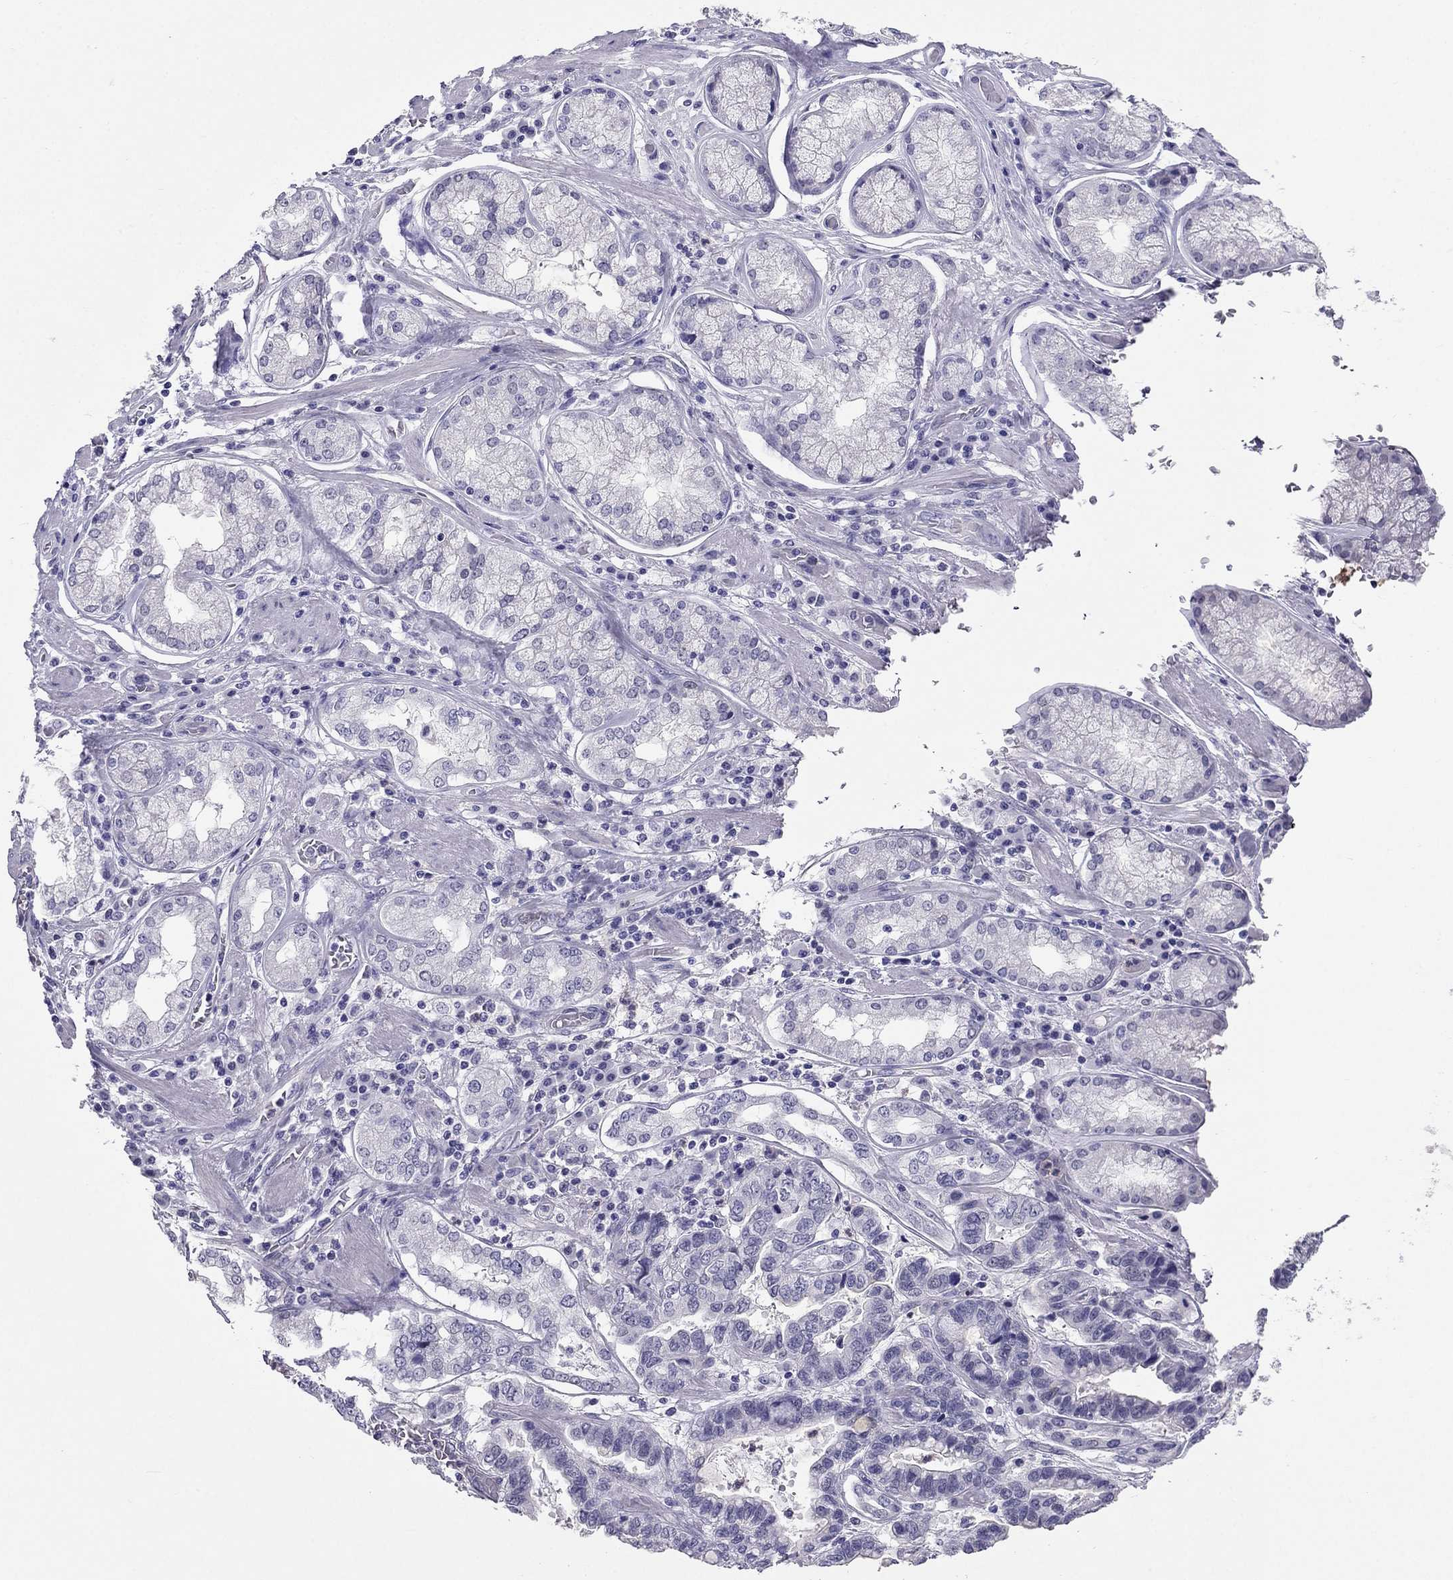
{"staining": {"intensity": "negative", "quantity": "none", "location": "none"}, "tissue": "stomach cancer", "cell_type": "Tumor cells", "image_type": "cancer", "snomed": [{"axis": "morphology", "description": "Adenocarcinoma, NOS"}, {"axis": "topography", "description": "Stomach, lower"}], "caption": "IHC image of neoplastic tissue: human adenocarcinoma (stomach) stained with DAB reveals no significant protein positivity in tumor cells.", "gene": "CROCC2", "patient": {"sex": "female", "age": 76}}